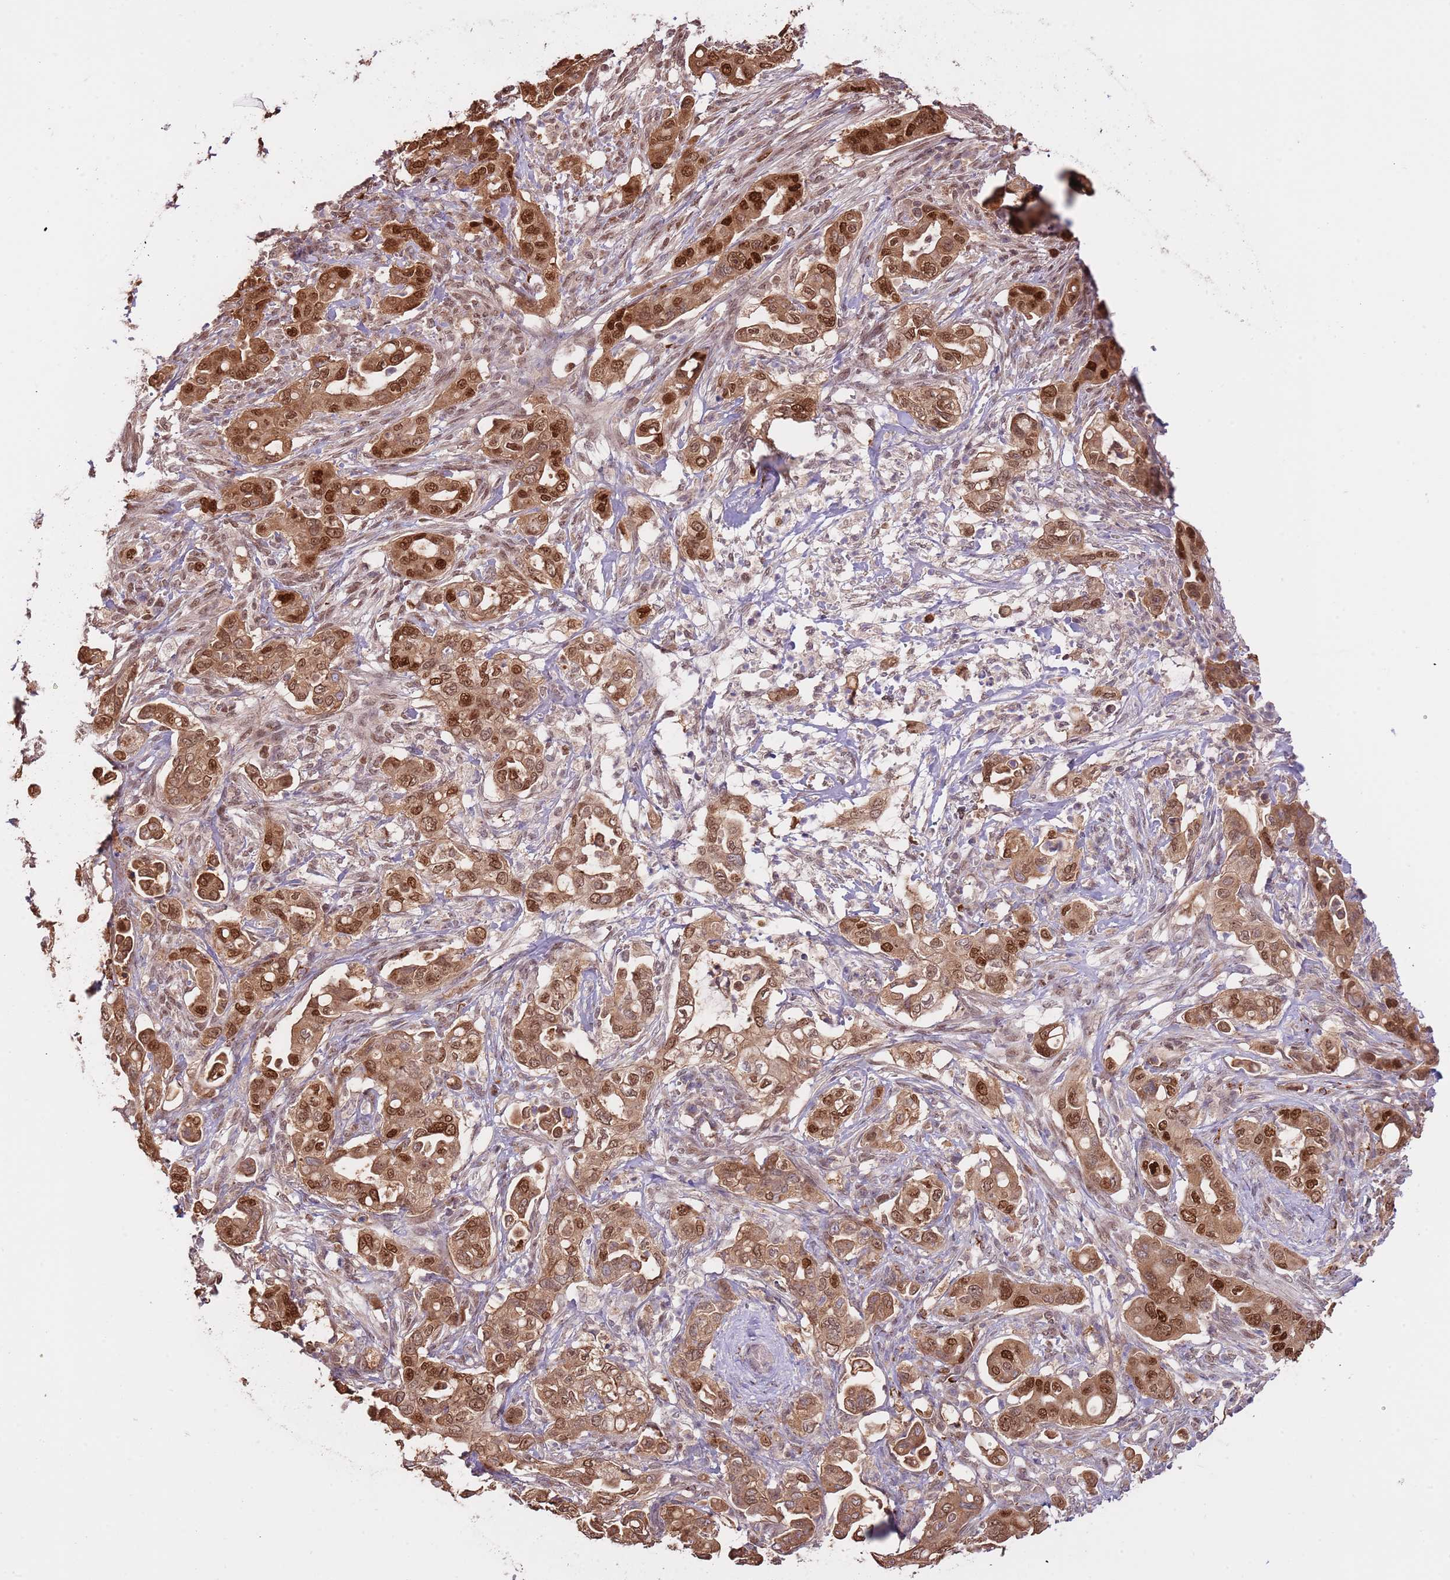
{"staining": {"intensity": "strong", "quantity": ">75%", "location": "cytoplasmic/membranous,nuclear"}, "tissue": "pancreatic cancer", "cell_type": "Tumor cells", "image_type": "cancer", "snomed": [{"axis": "morphology", "description": "Normal tissue, NOS"}, {"axis": "morphology", "description": "Adenocarcinoma, NOS"}, {"axis": "topography", "description": "Lymph node"}, {"axis": "topography", "description": "Pancreas"}], "caption": "This histopathology image exhibits pancreatic cancer stained with immunohistochemistry to label a protein in brown. The cytoplasmic/membranous and nuclear of tumor cells show strong positivity for the protein. Nuclei are counter-stained blue.", "gene": "RIF1", "patient": {"sex": "female", "age": 67}}